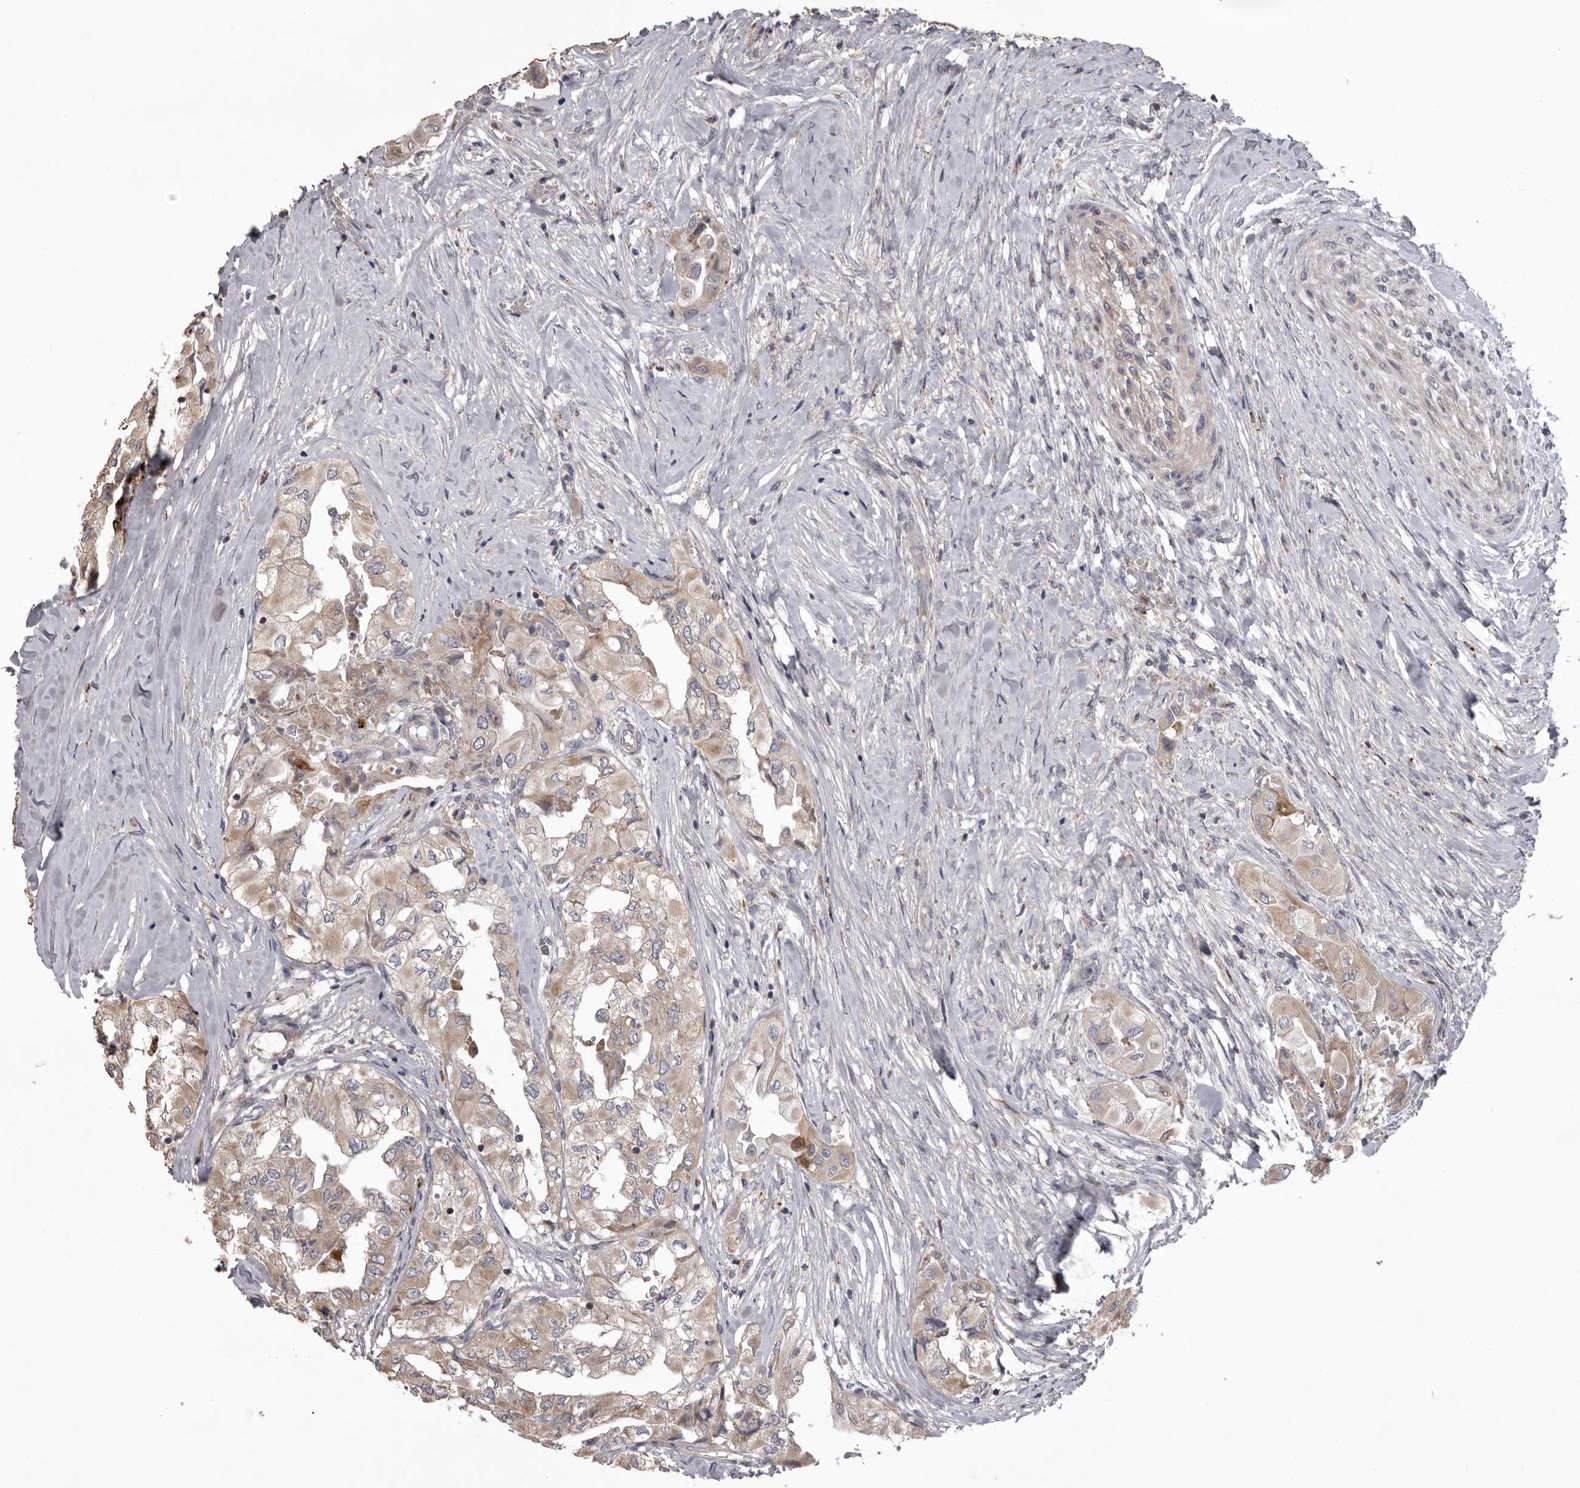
{"staining": {"intensity": "weak", "quantity": ">75%", "location": "cytoplasmic/membranous"}, "tissue": "thyroid cancer", "cell_type": "Tumor cells", "image_type": "cancer", "snomed": [{"axis": "morphology", "description": "Papillary adenocarcinoma, NOS"}, {"axis": "topography", "description": "Thyroid gland"}], "caption": "Weak cytoplasmic/membranous protein expression is appreciated in about >75% of tumor cells in thyroid cancer (papillary adenocarcinoma).", "gene": "WDR47", "patient": {"sex": "female", "age": 59}}